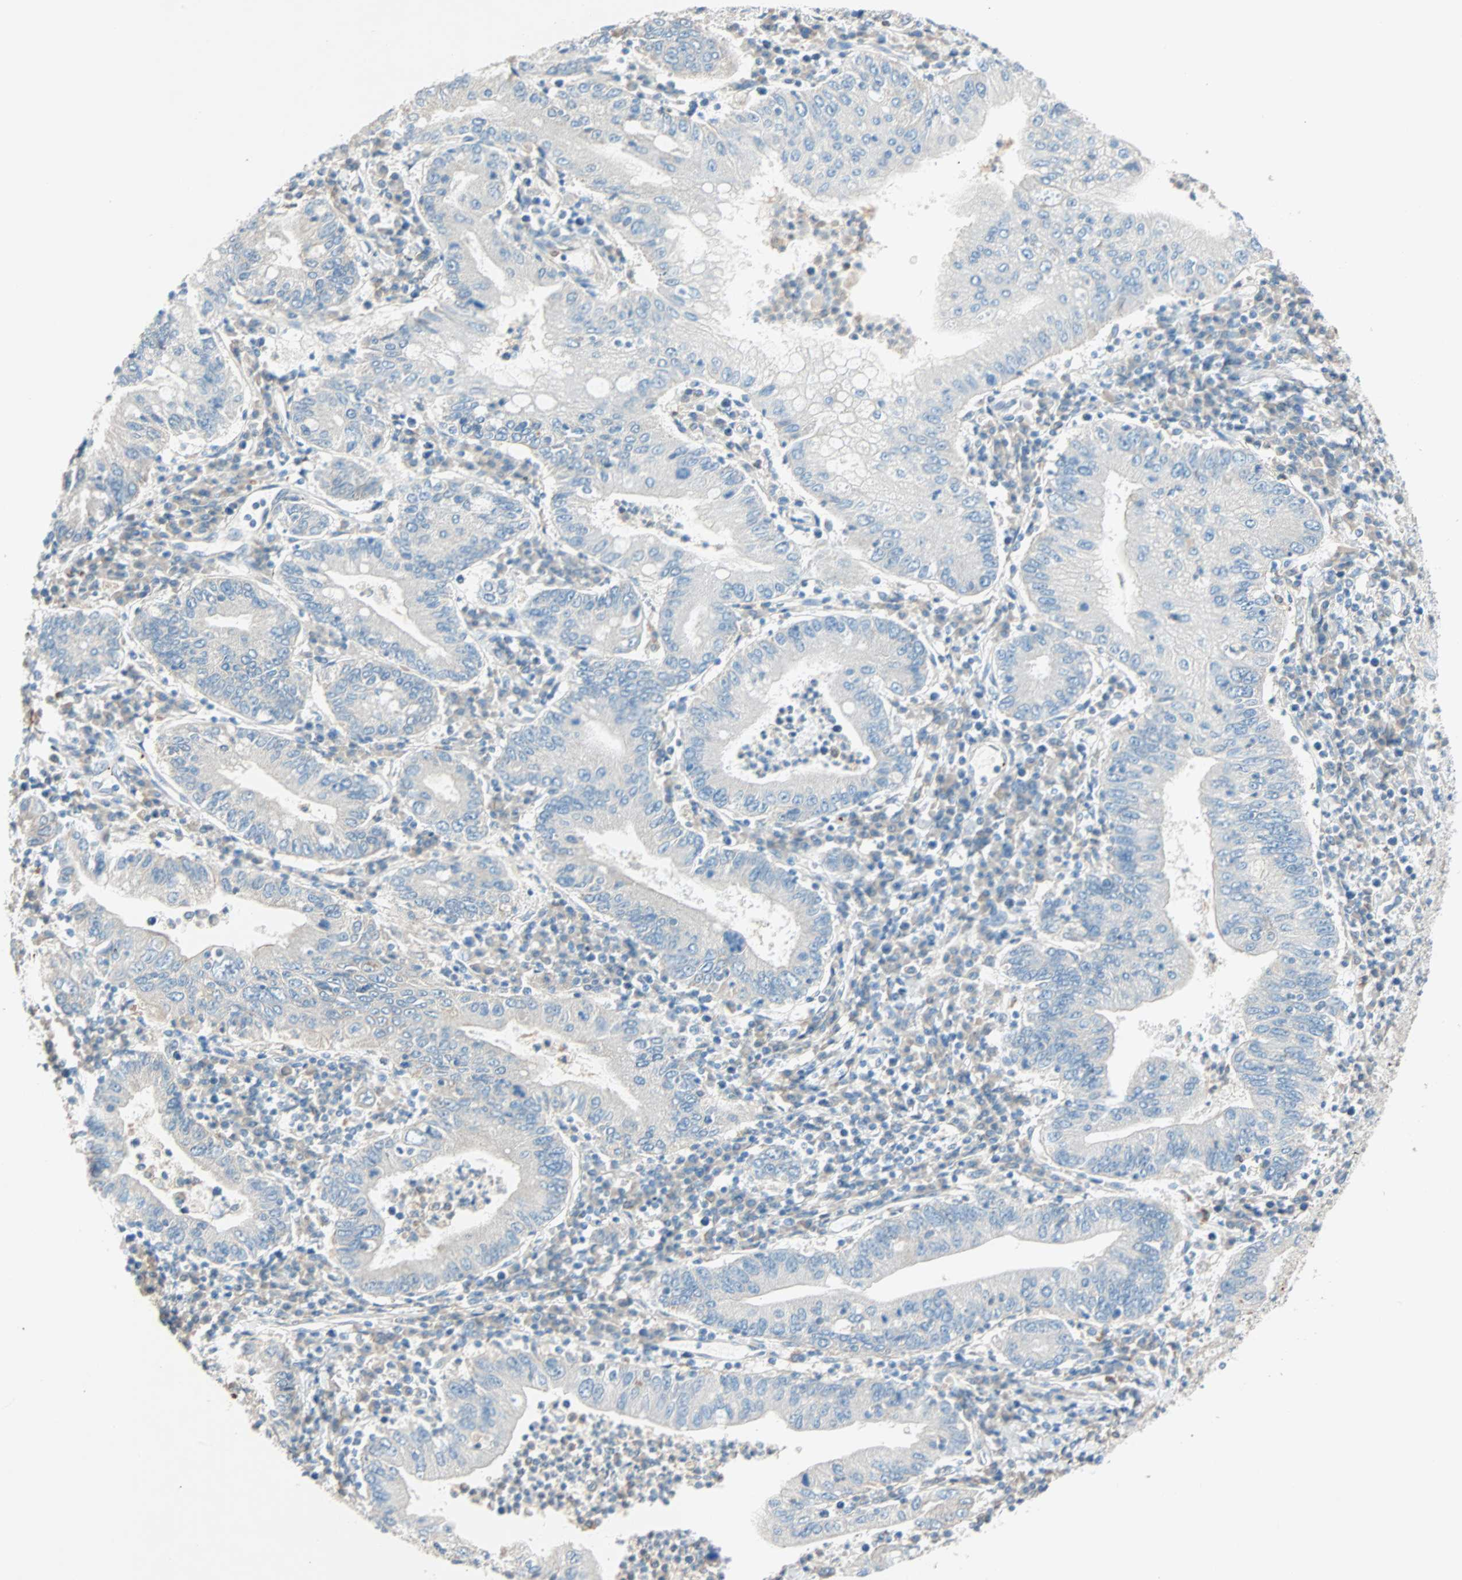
{"staining": {"intensity": "weak", "quantity": ">75%", "location": "cytoplasmic/membranous"}, "tissue": "stomach cancer", "cell_type": "Tumor cells", "image_type": "cancer", "snomed": [{"axis": "morphology", "description": "Normal tissue, NOS"}, {"axis": "morphology", "description": "Adenocarcinoma, NOS"}, {"axis": "topography", "description": "Esophagus"}, {"axis": "topography", "description": "Stomach, upper"}, {"axis": "topography", "description": "Peripheral nerve tissue"}], "caption": "A brown stain shows weak cytoplasmic/membranous positivity of a protein in human stomach cancer (adenocarcinoma) tumor cells.", "gene": "LY6G6F", "patient": {"sex": "male", "age": 62}}